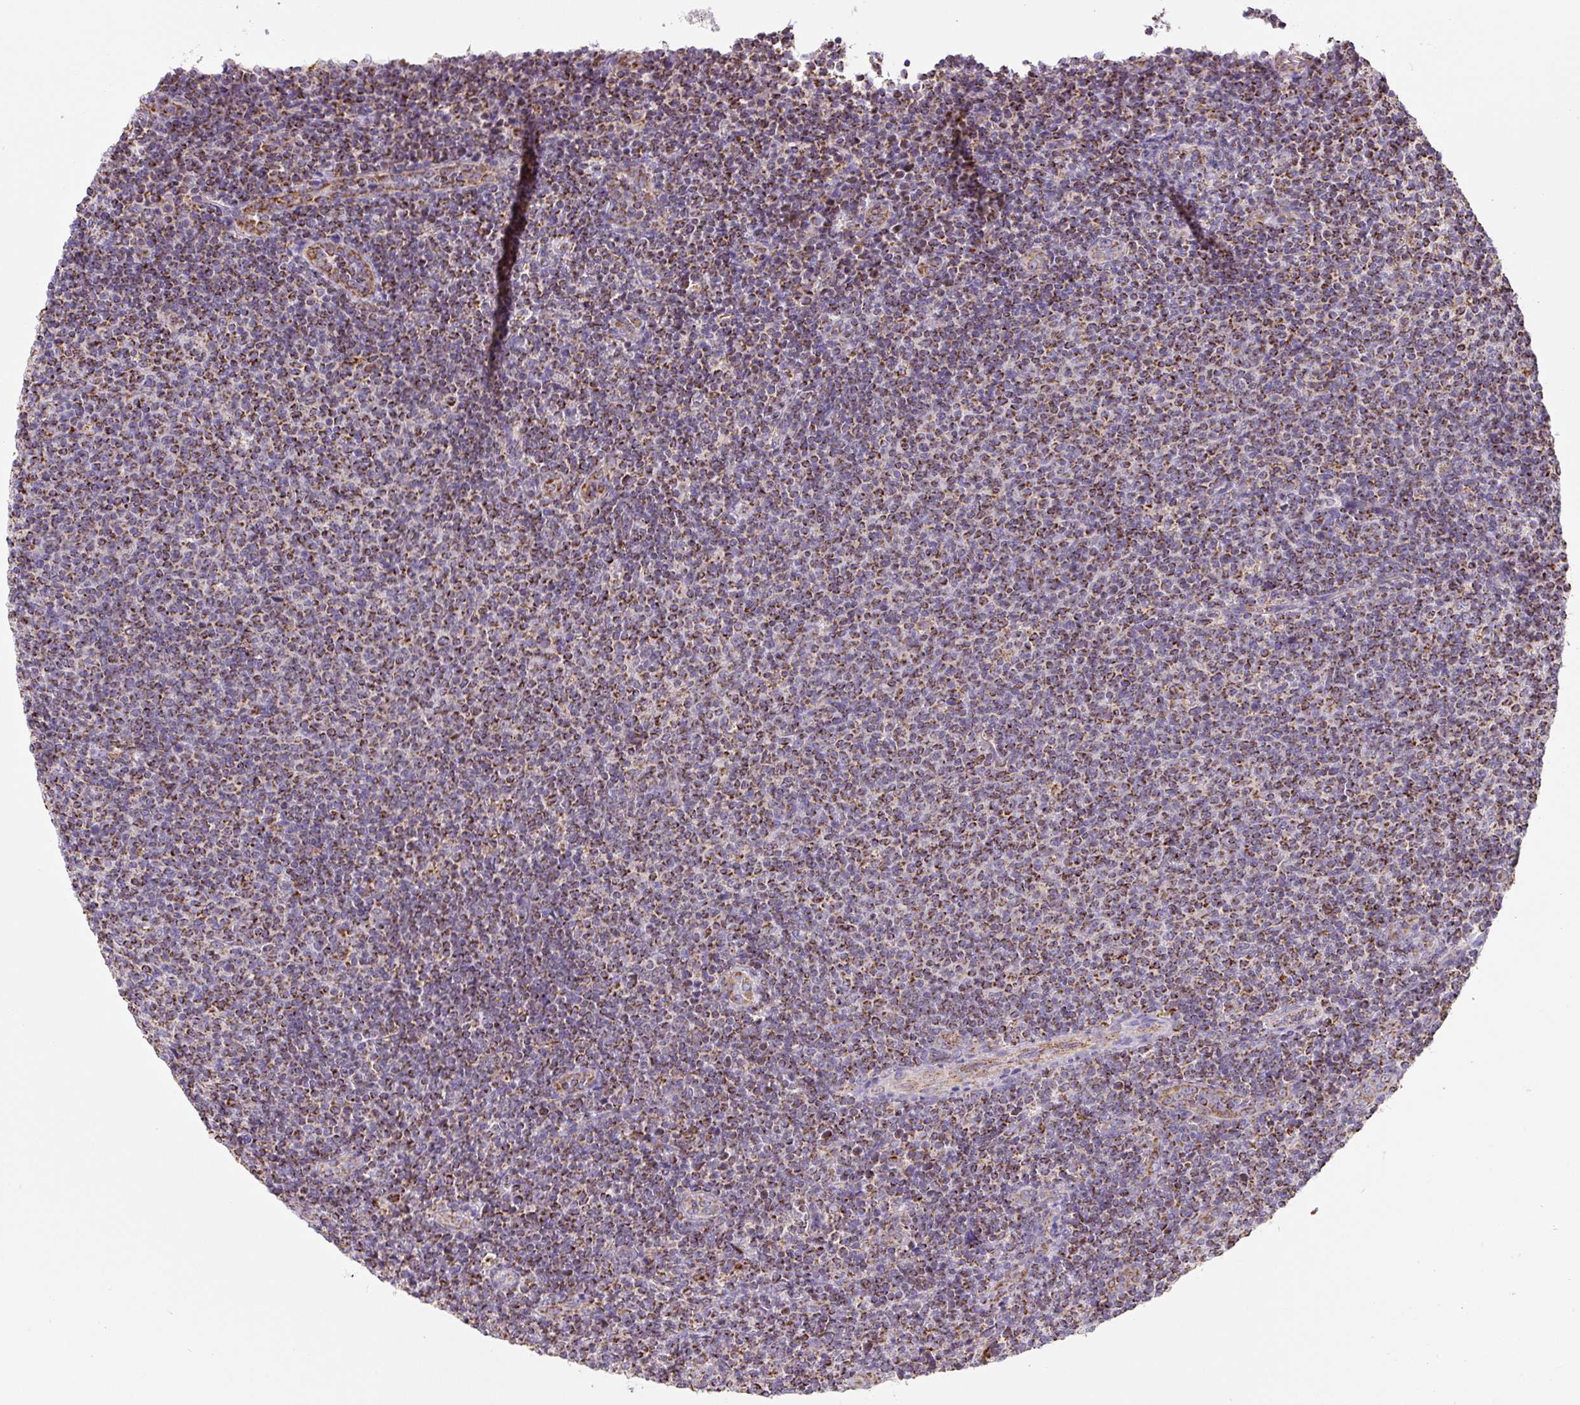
{"staining": {"intensity": "strong", "quantity": ">75%", "location": "cytoplasmic/membranous"}, "tissue": "lymphoma", "cell_type": "Tumor cells", "image_type": "cancer", "snomed": [{"axis": "morphology", "description": "Malignant lymphoma, non-Hodgkin's type, Low grade"}, {"axis": "topography", "description": "Lymph node"}], "caption": "Tumor cells reveal high levels of strong cytoplasmic/membranous staining in about >75% of cells in human lymphoma.", "gene": "MT-CO2", "patient": {"sex": "male", "age": 66}}